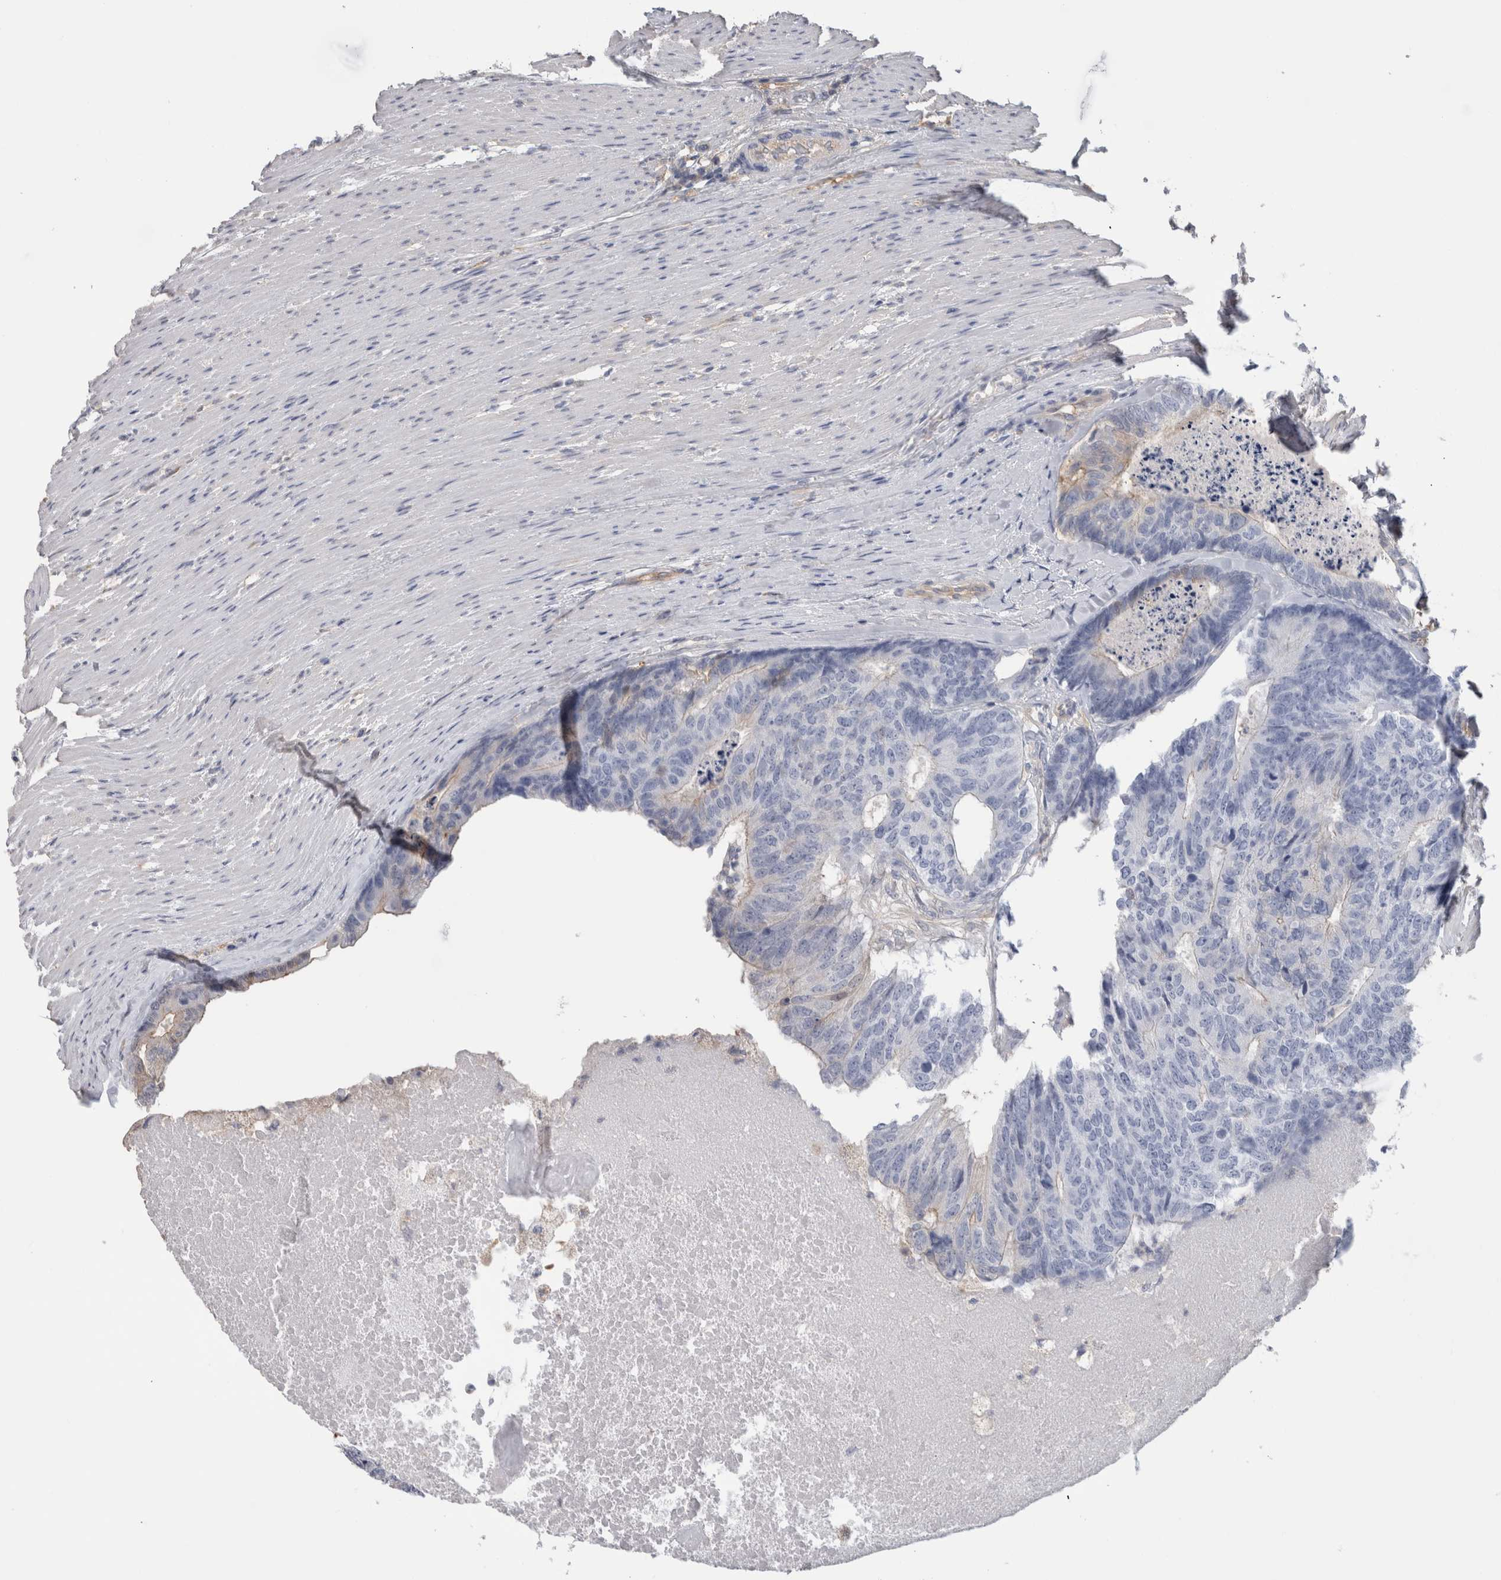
{"staining": {"intensity": "moderate", "quantity": "<25%", "location": "cytoplasmic/membranous"}, "tissue": "colorectal cancer", "cell_type": "Tumor cells", "image_type": "cancer", "snomed": [{"axis": "morphology", "description": "Adenocarcinoma, NOS"}, {"axis": "topography", "description": "Colon"}], "caption": "There is low levels of moderate cytoplasmic/membranous staining in tumor cells of colorectal cancer (adenocarcinoma), as demonstrated by immunohistochemical staining (brown color).", "gene": "SCRN1", "patient": {"sex": "female", "age": 67}}